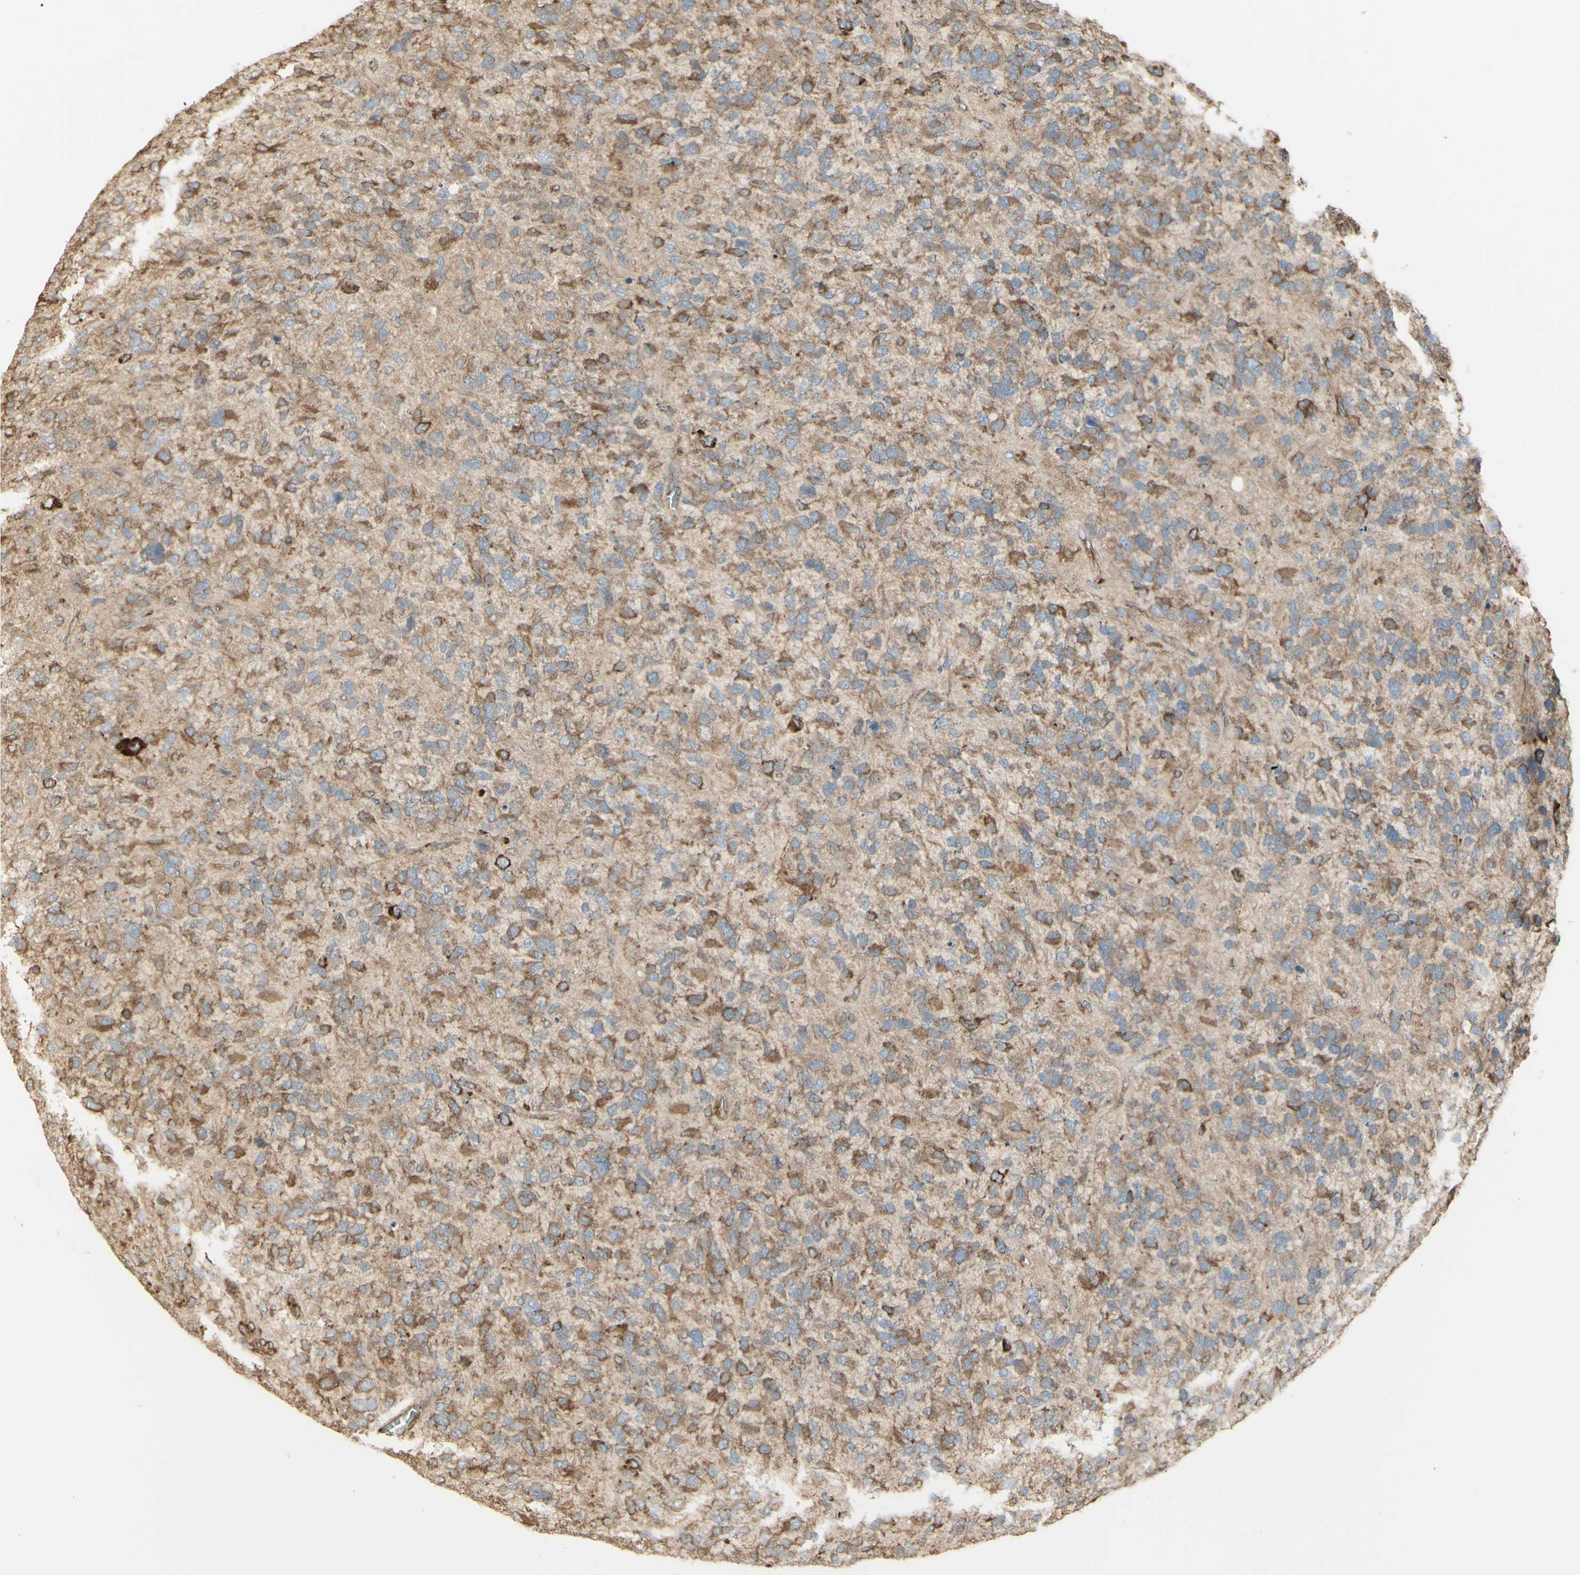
{"staining": {"intensity": "moderate", "quantity": "25%-75%", "location": "cytoplasmic/membranous"}, "tissue": "glioma", "cell_type": "Tumor cells", "image_type": "cancer", "snomed": [{"axis": "morphology", "description": "Glioma, malignant, High grade"}, {"axis": "topography", "description": "Brain"}], "caption": "A medium amount of moderate cytoplasmic/membranous positivity is appreciated in approximately 25%-75% of tumor cells in malignant high-grade glioma tissue.", "gene": "EEF1B2", "patient": {"sex": "female", "age": 58}}